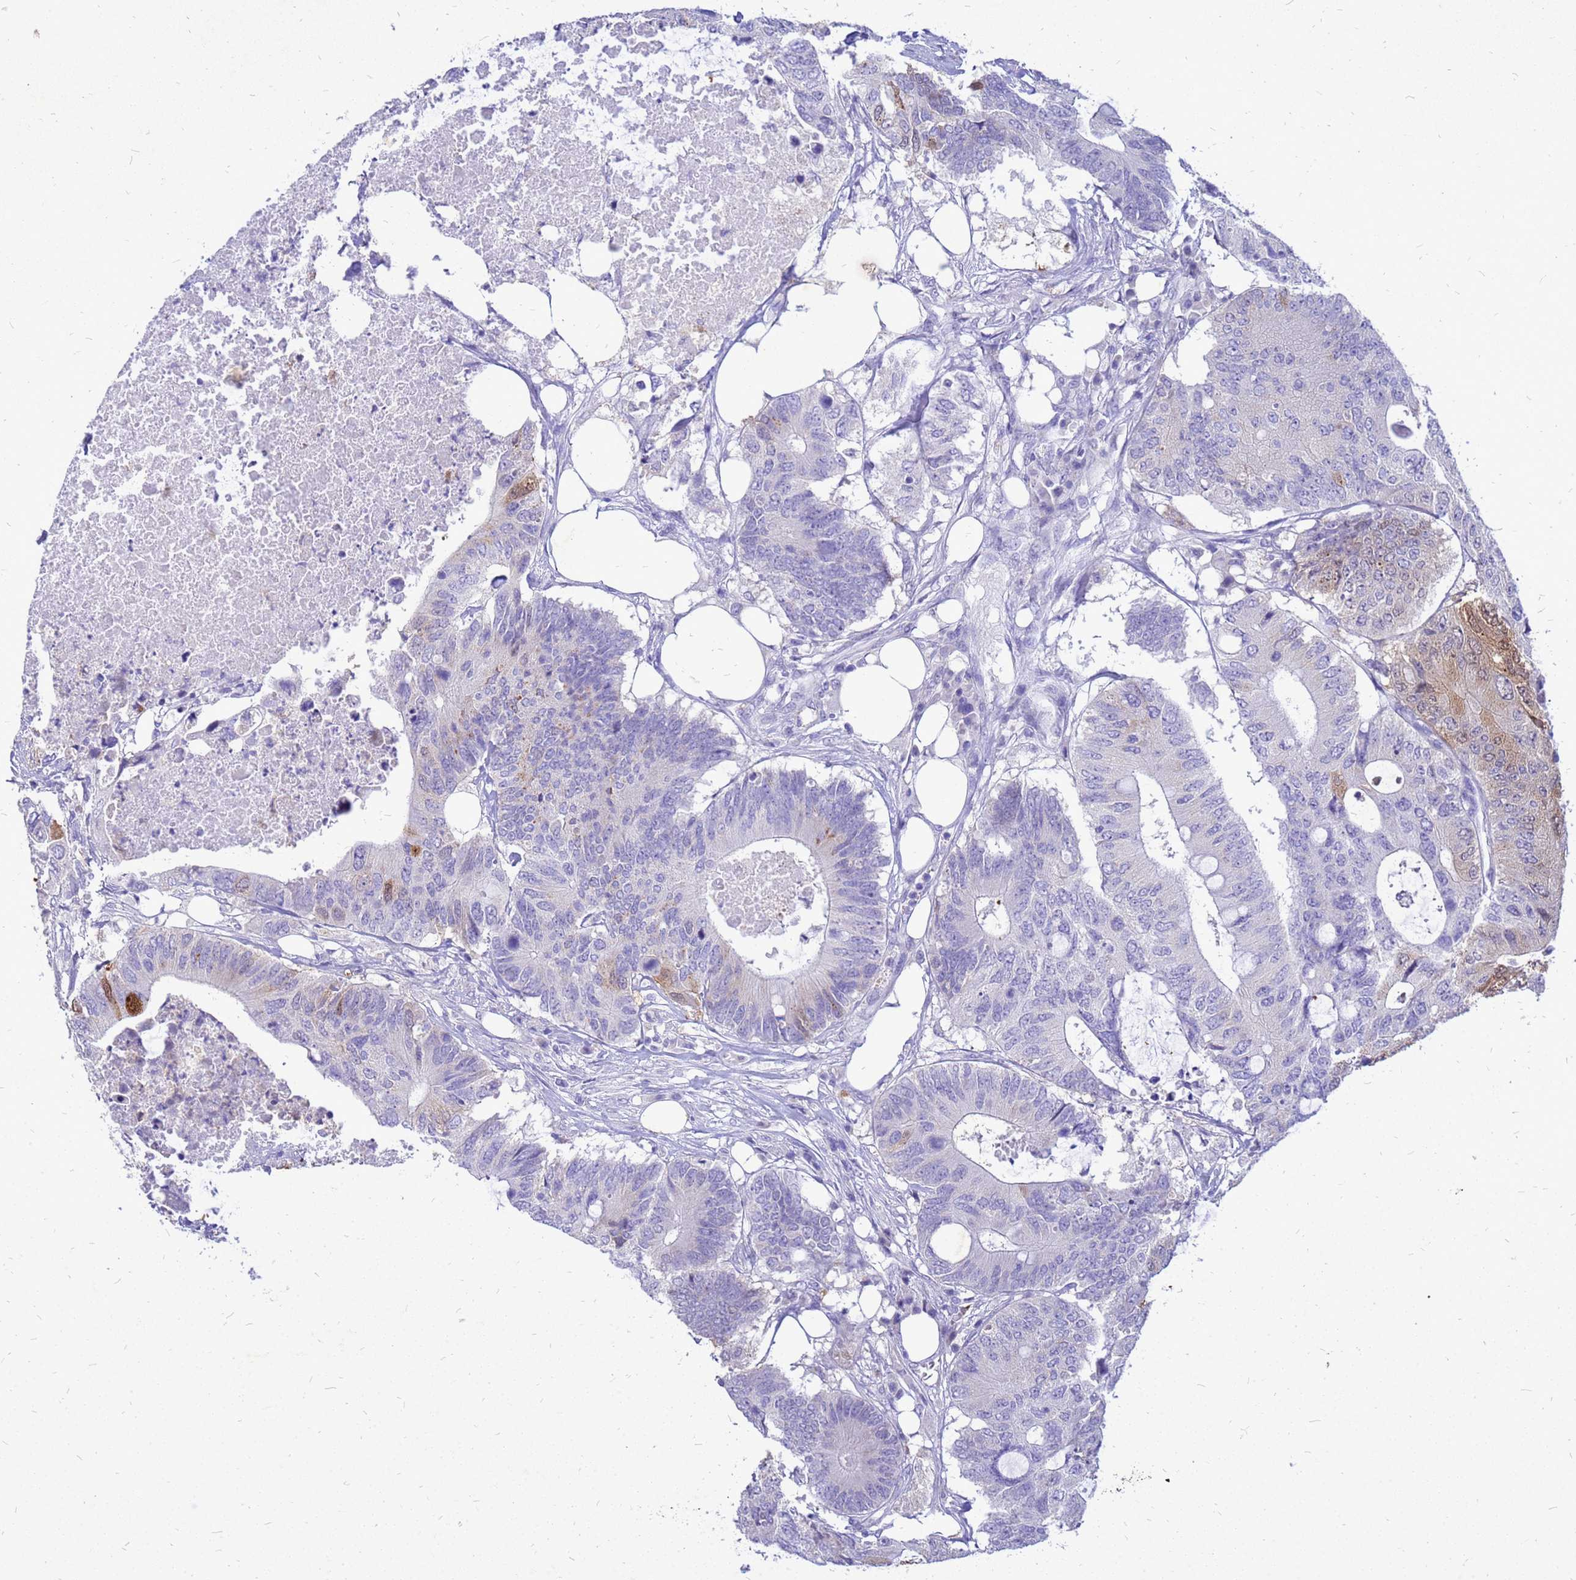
{"staining": {"intensity": "moderate", "quantity": "<25%", "location": "cytoplasmic/membranous"}, "tissue": "colorectal cancer", "cell_type": "Tumor cells", "image_type": "cancer", "snomed": [{"axis": "morphology", "description": "Adenocarcinoma, NOS"}, {"axis": "topography", "description": "Colon"}], "caption": "Protein analysis of colorectal cancer (adenocarcinoma) tissue demonstrates moderate cytoplasmic/membranous positivity in about <25% of tumor cells.", "gene": "AKR1C1", "patient": {"sex": "male", "age": 71}}